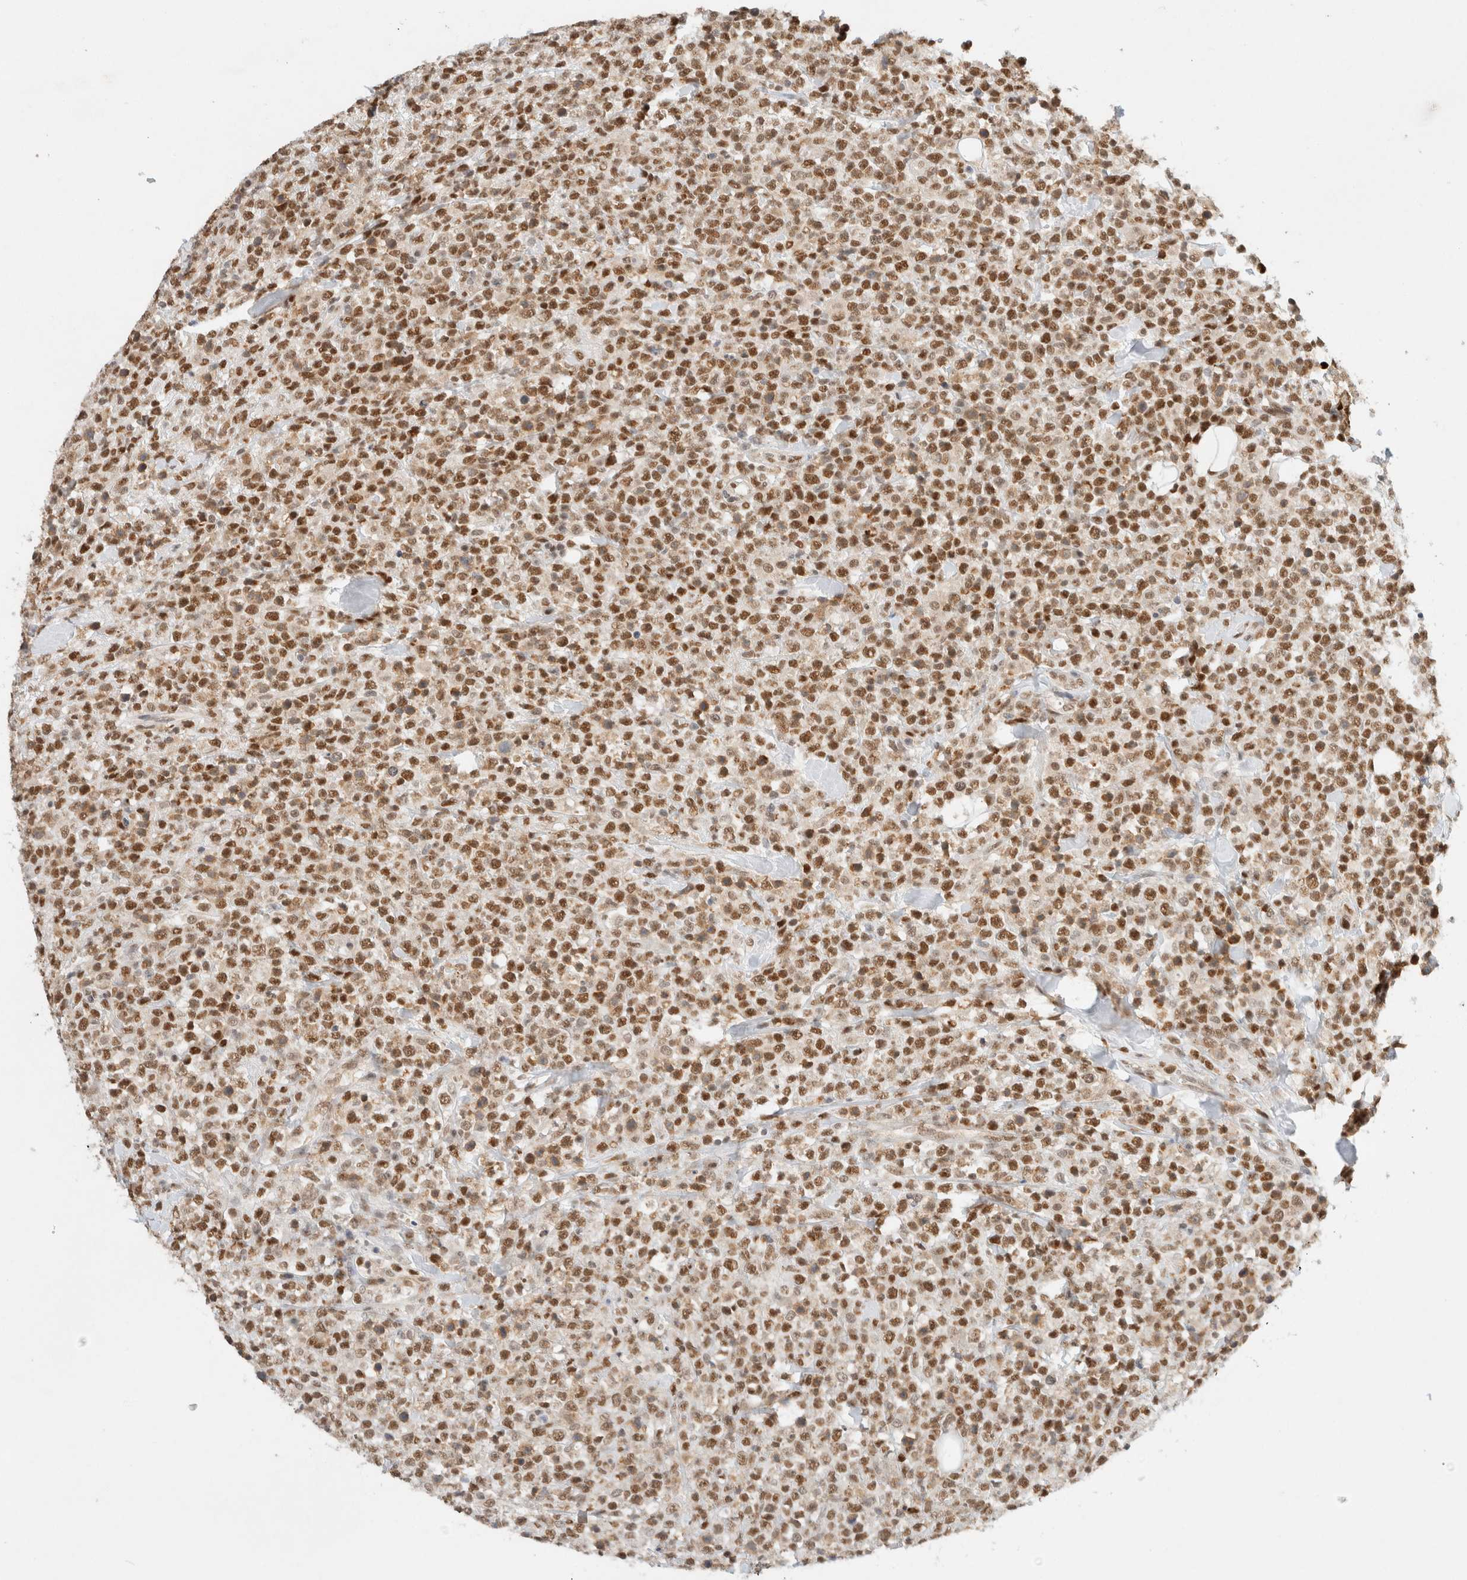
{"staining": {"intensity": "moderate", "quantity": ">75%", "location": "nuclear"}, "tissue": "lymphoma", "cell_type": "Tumor cells", "image_type": "cancer", "snomed": [{"axis": "morphology", "description": "Malignant lymphoma, non-Hodgkin's type, High grade"}, {"axis": "topography", "description": "Colon"}], "caption": "Immunohistochemical staining of malignant lymphoma, non-Hodgkin's type (high-grade) exhibits medium levels of moderate nuclear staining in about >75% of tumor cells. The staining was performed using DAB to visualize the protein expression in brown, while the nuclei were stained in blue with hematoxylin (Magnification: 20x).", "gene": "GTF2I", "patient": {"sex": "female", "age": 53}}